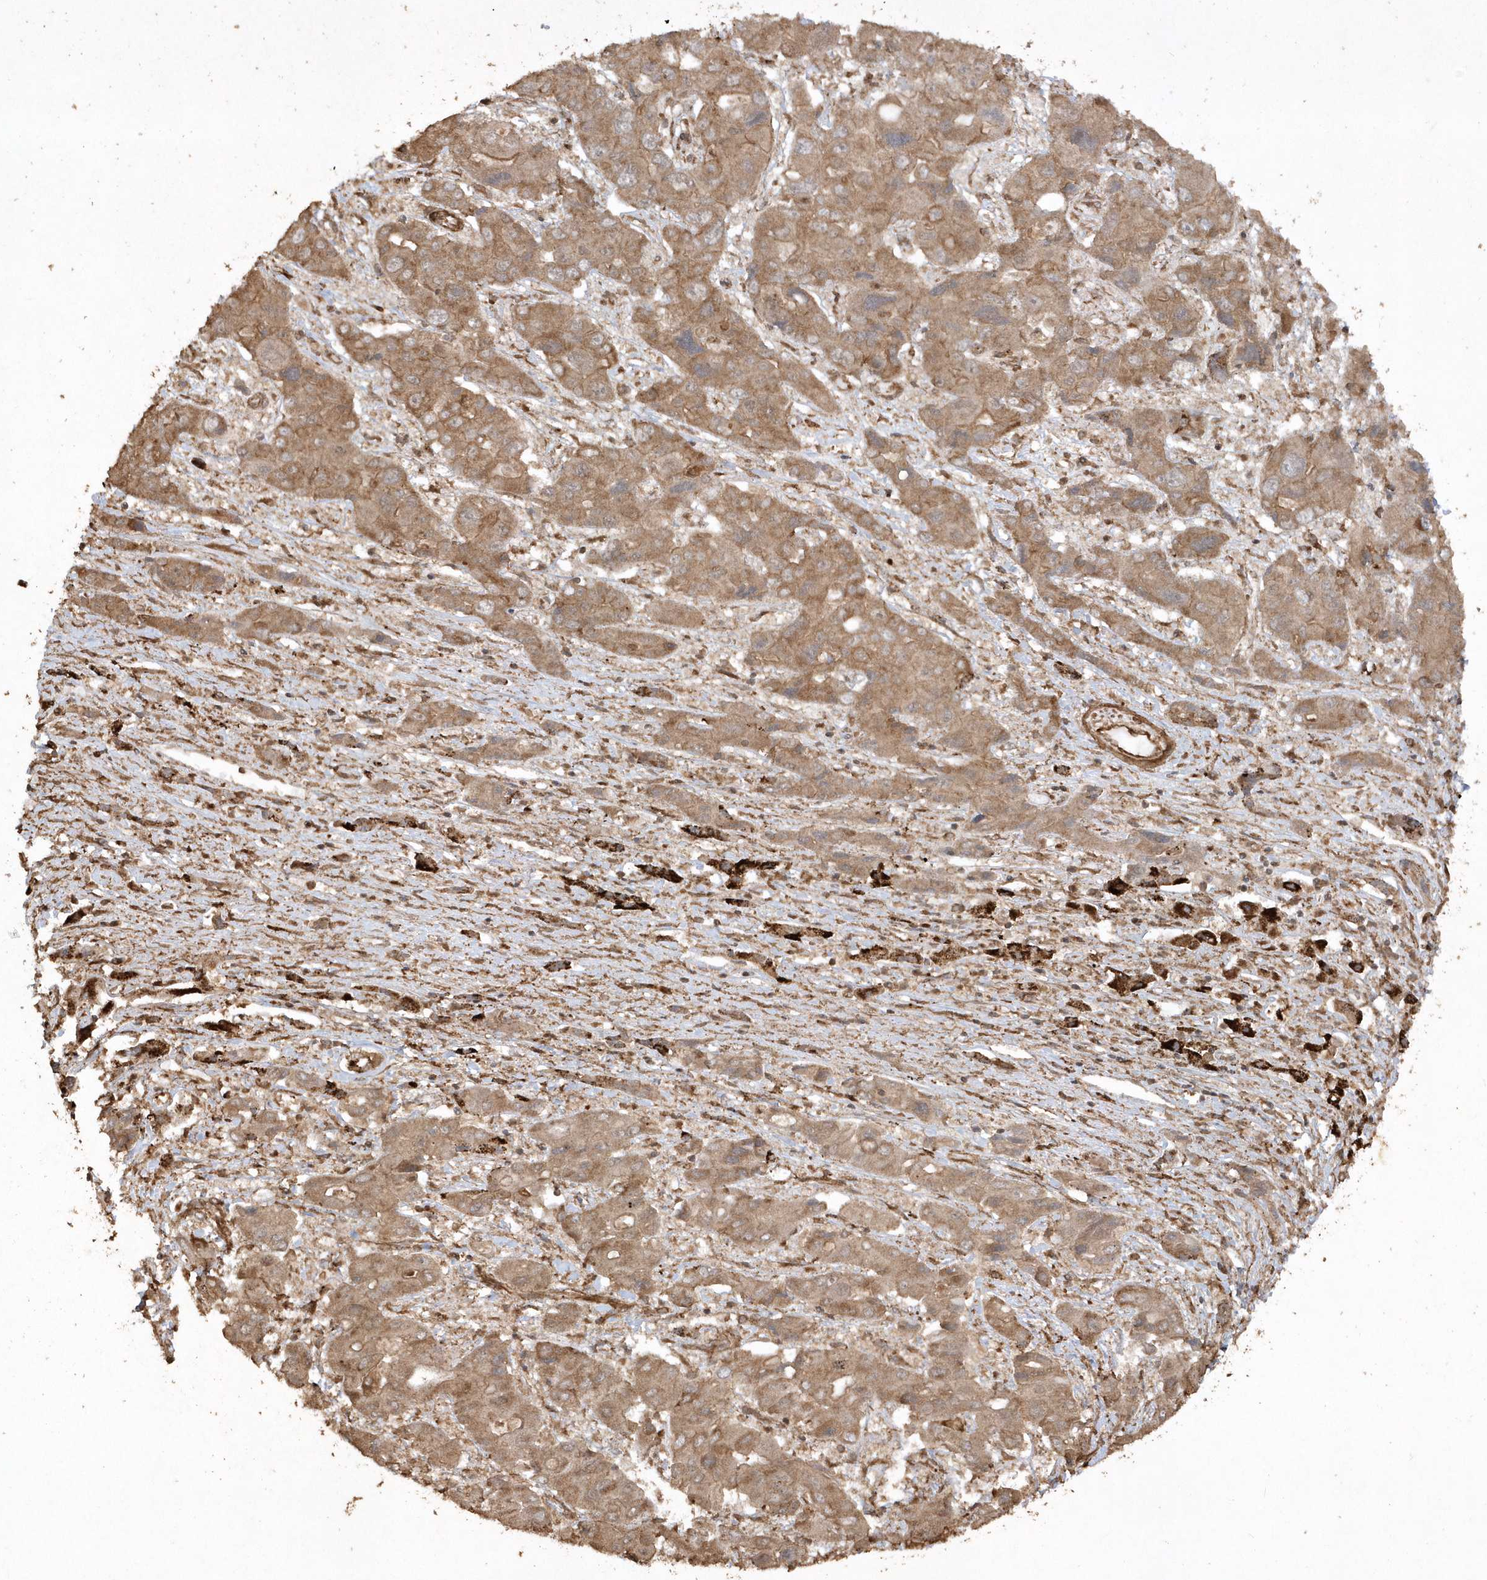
{"staining": {"intensity": "moderate", "quantity": ">75%", "location": "cytoplasmic/membranous"}, "tissue": "liver cancer", "cell_type": "Tumor cells", "image_type": "cancer", "snomed": [{"axis": "morphology", "description": "Cholangiocarcinoma"}, {"axis": "topography", "description": "Liver"}], "caption": "Immunohistochemical staining of human liver cholangiocarcinoma exhibits moderate cytoplasmic/membranous protein staining in about >75% of tumor cells.", "gene": "AVPI1", "patient": {"sex": "male", "age": 67}}